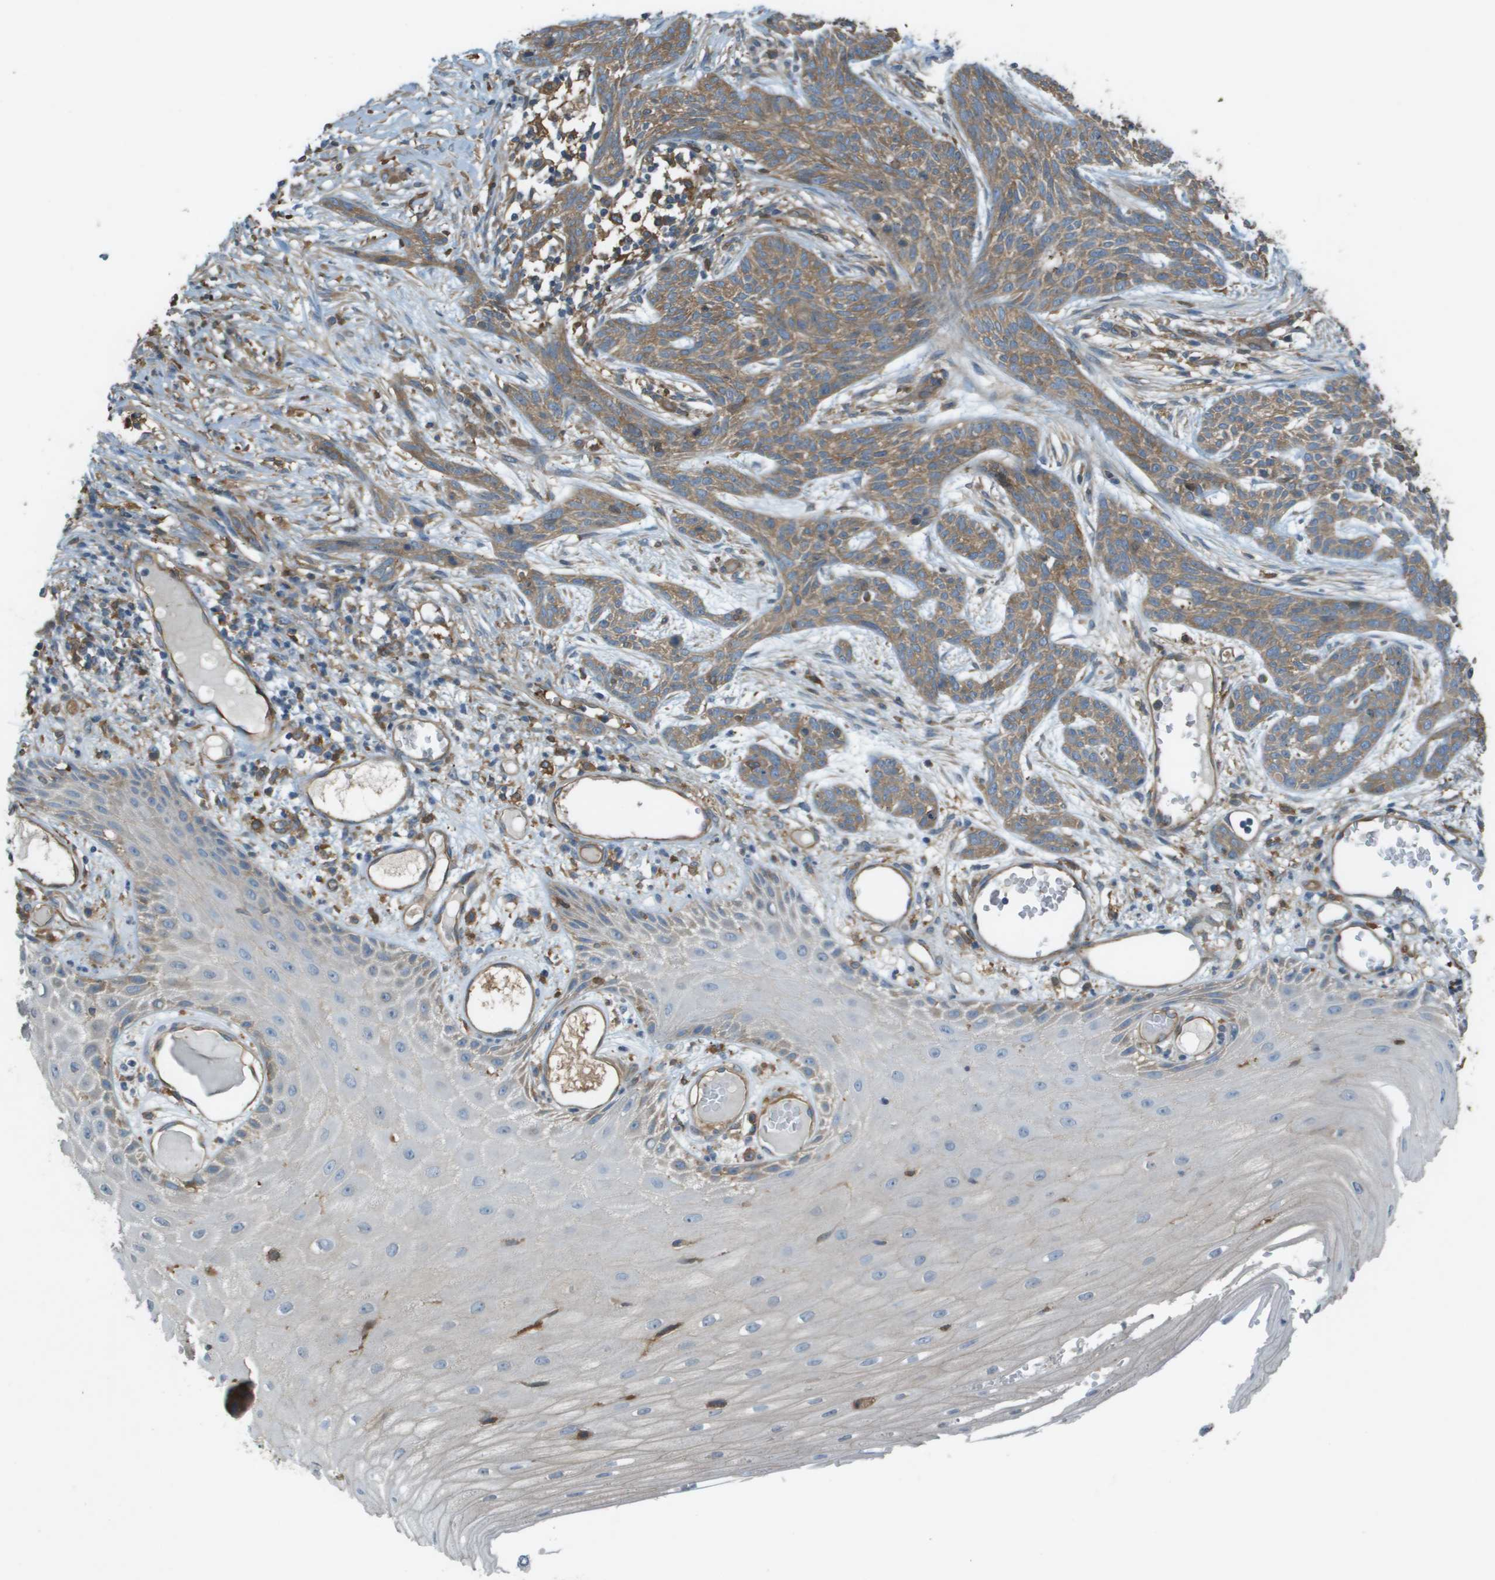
{"staining": {"intensity": "moderate", "quantity": ">75%", "location": "cytoplasmic/membranous"}, "tissue": "skin cancer", "cell_type": "Tumor cells", "image_type": "cancer", "snomed": [{"axis": "morphology", "description": "Basal cell carcinoma"}, {"axis": "topography", "description": "Skin"}], "caption": "Skin cancer was stained to show a protein in brown. There is medium levels of moderate cytoplasmic/membranous staining in approximately >75% of tumor cells.", "gene": "CORO1B", "patient": {"sex": "female", "age": 59}}